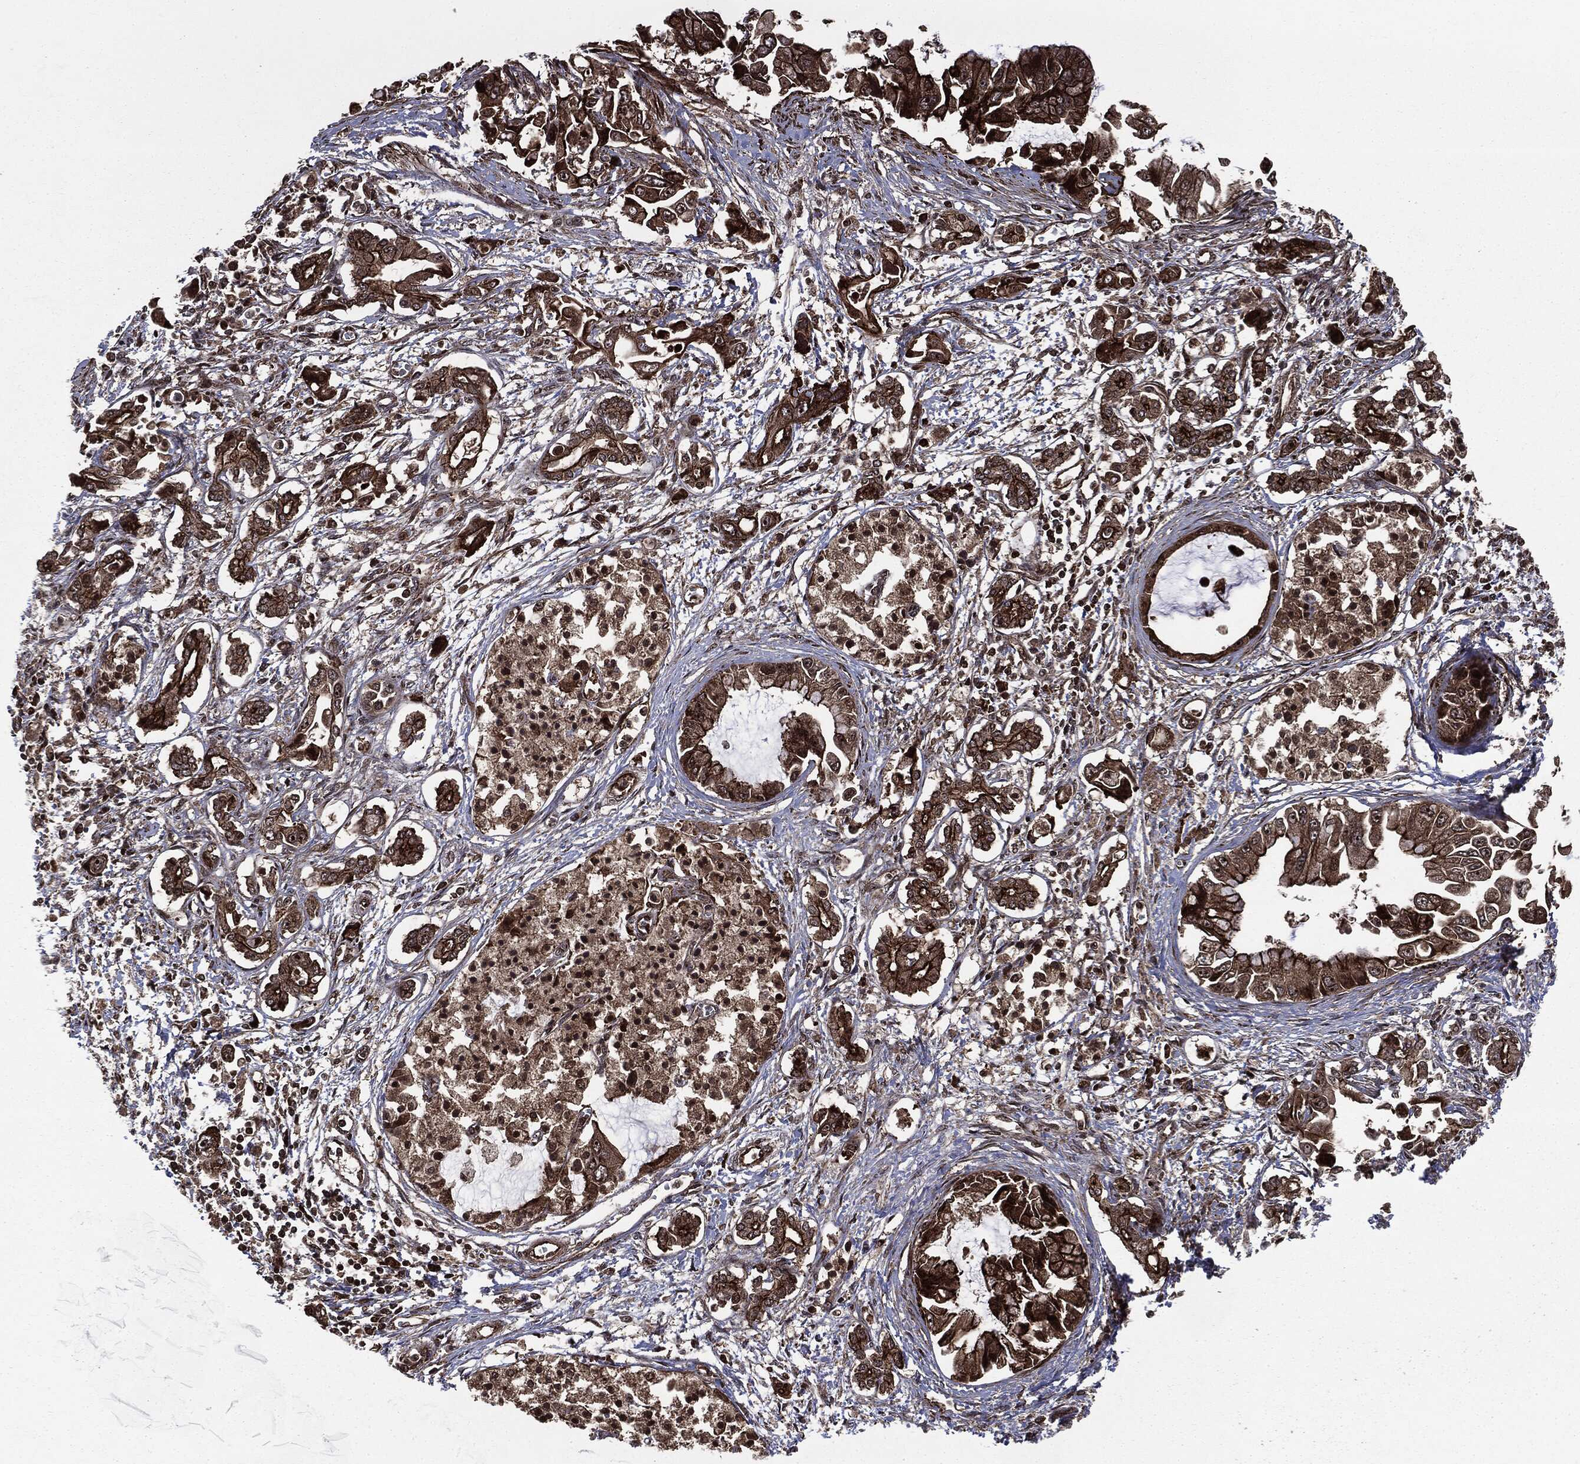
{"staining": {"intensity": "strong", "quantity": ">75%", "location": "cytoplasmic/membranous,nuclear"}, "tissue": "pancreatic cancer", "cell_type": "Tumor cells", "image_type": "cancer", "snomed": [{"axis": "morphology", "description": "Adenocarcinoma, NOS"}, {"axis": "topography", "description": "Pancreas"}], "caption": "Brown immunohistochemical staining in human pancreatic cancer reveals strong cytoplasmic/membranous and nuclear expression in about >75% of tumor cells. (IHC, brightfield microscopy, high magnification).", "gene": "CARD6", "patient": {"sex": "male", "age": 84}}